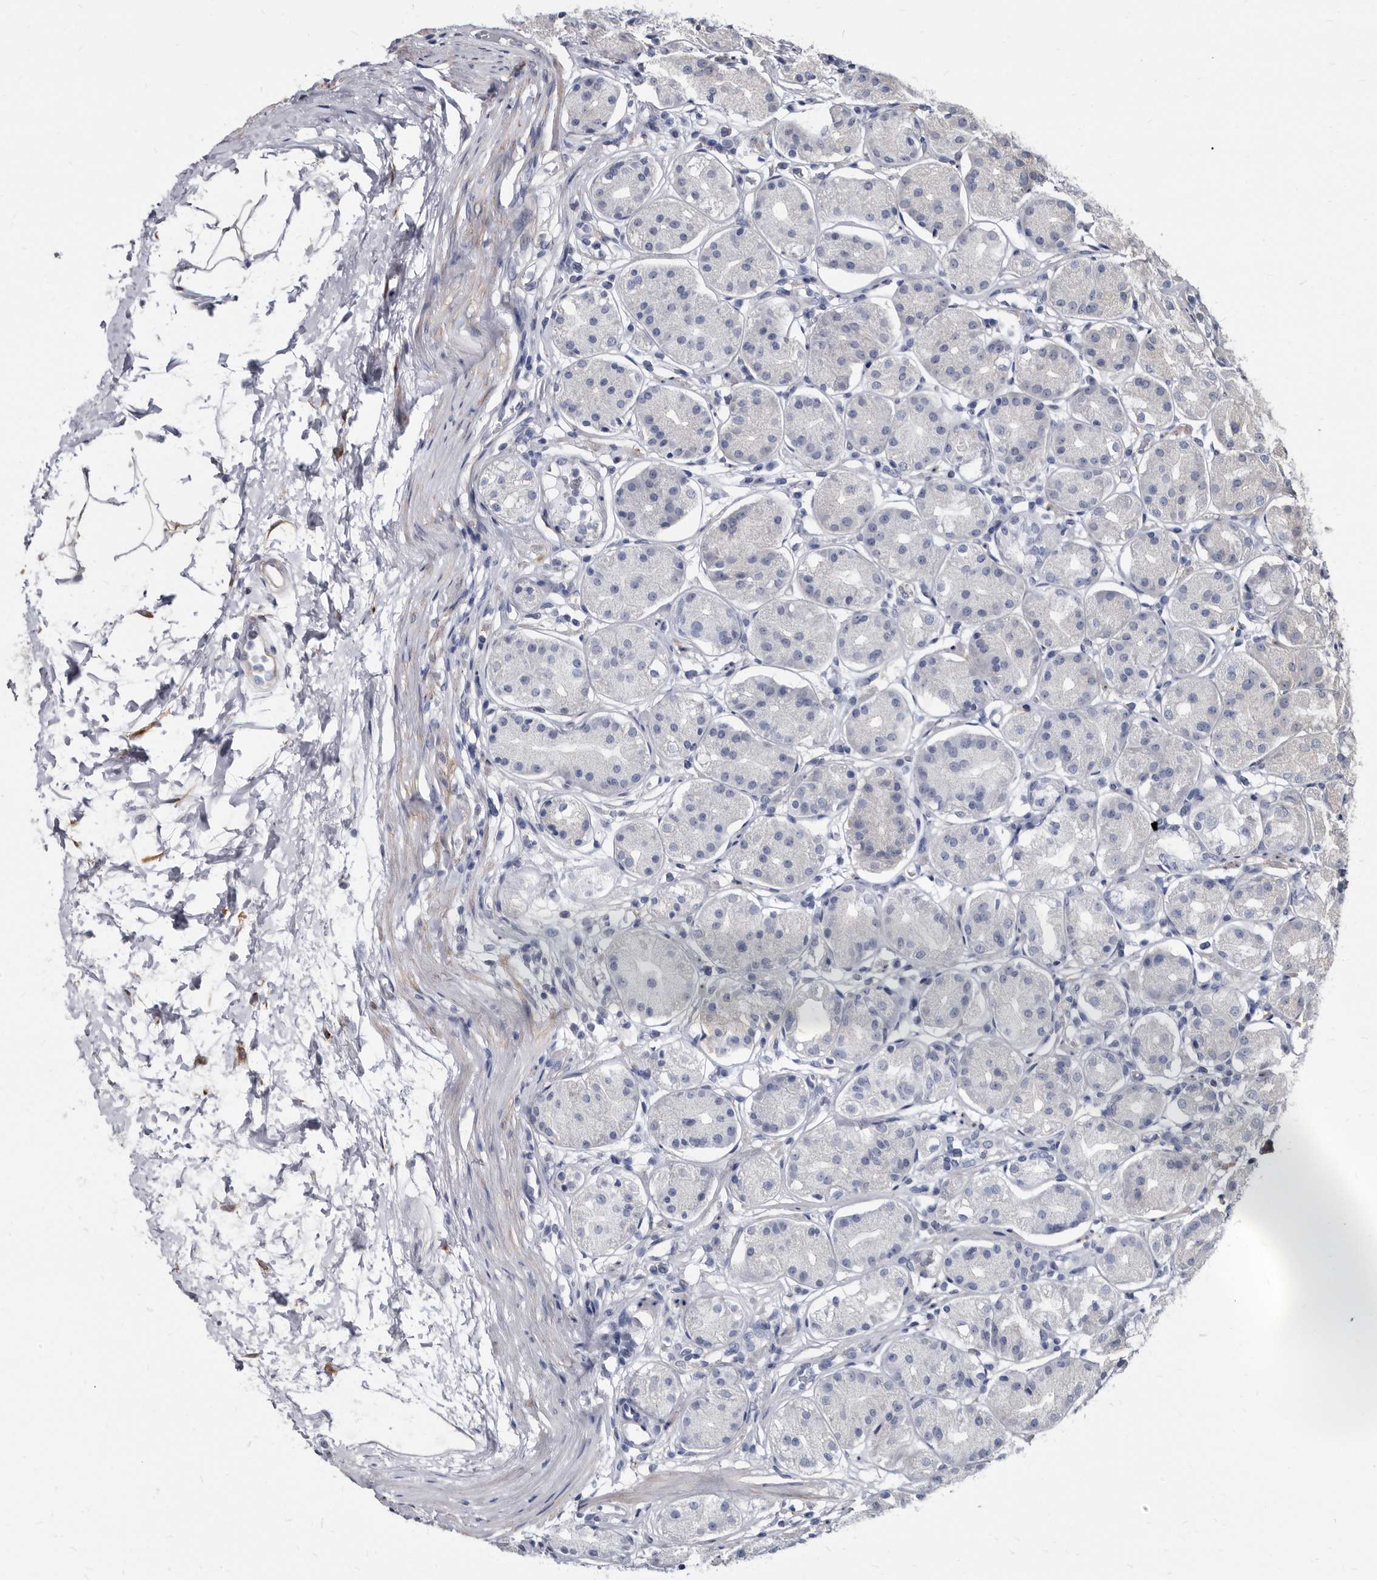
{"staining": {"intensity": "negative", "quantity": "none", "location": "none"}, "tissue": "stomach", "cell_type": "Glandular cells", "image_type": "normal", "snomed": [{"axis": "morphology", "description": "Normal tissue, NOS"}, {"axis": "topography", "description": "Stomach"}, {"axis": "topography", "description": "Stomach, lower"}], "caption": "Glandular cells show no significant positivity in normal stomach. The staining is performed using DAB brown chromogen with nuclei counter-stained in using hematoxylin.", "gene": "KCTD20", "patient": {"sex": "female", "age": 56}}